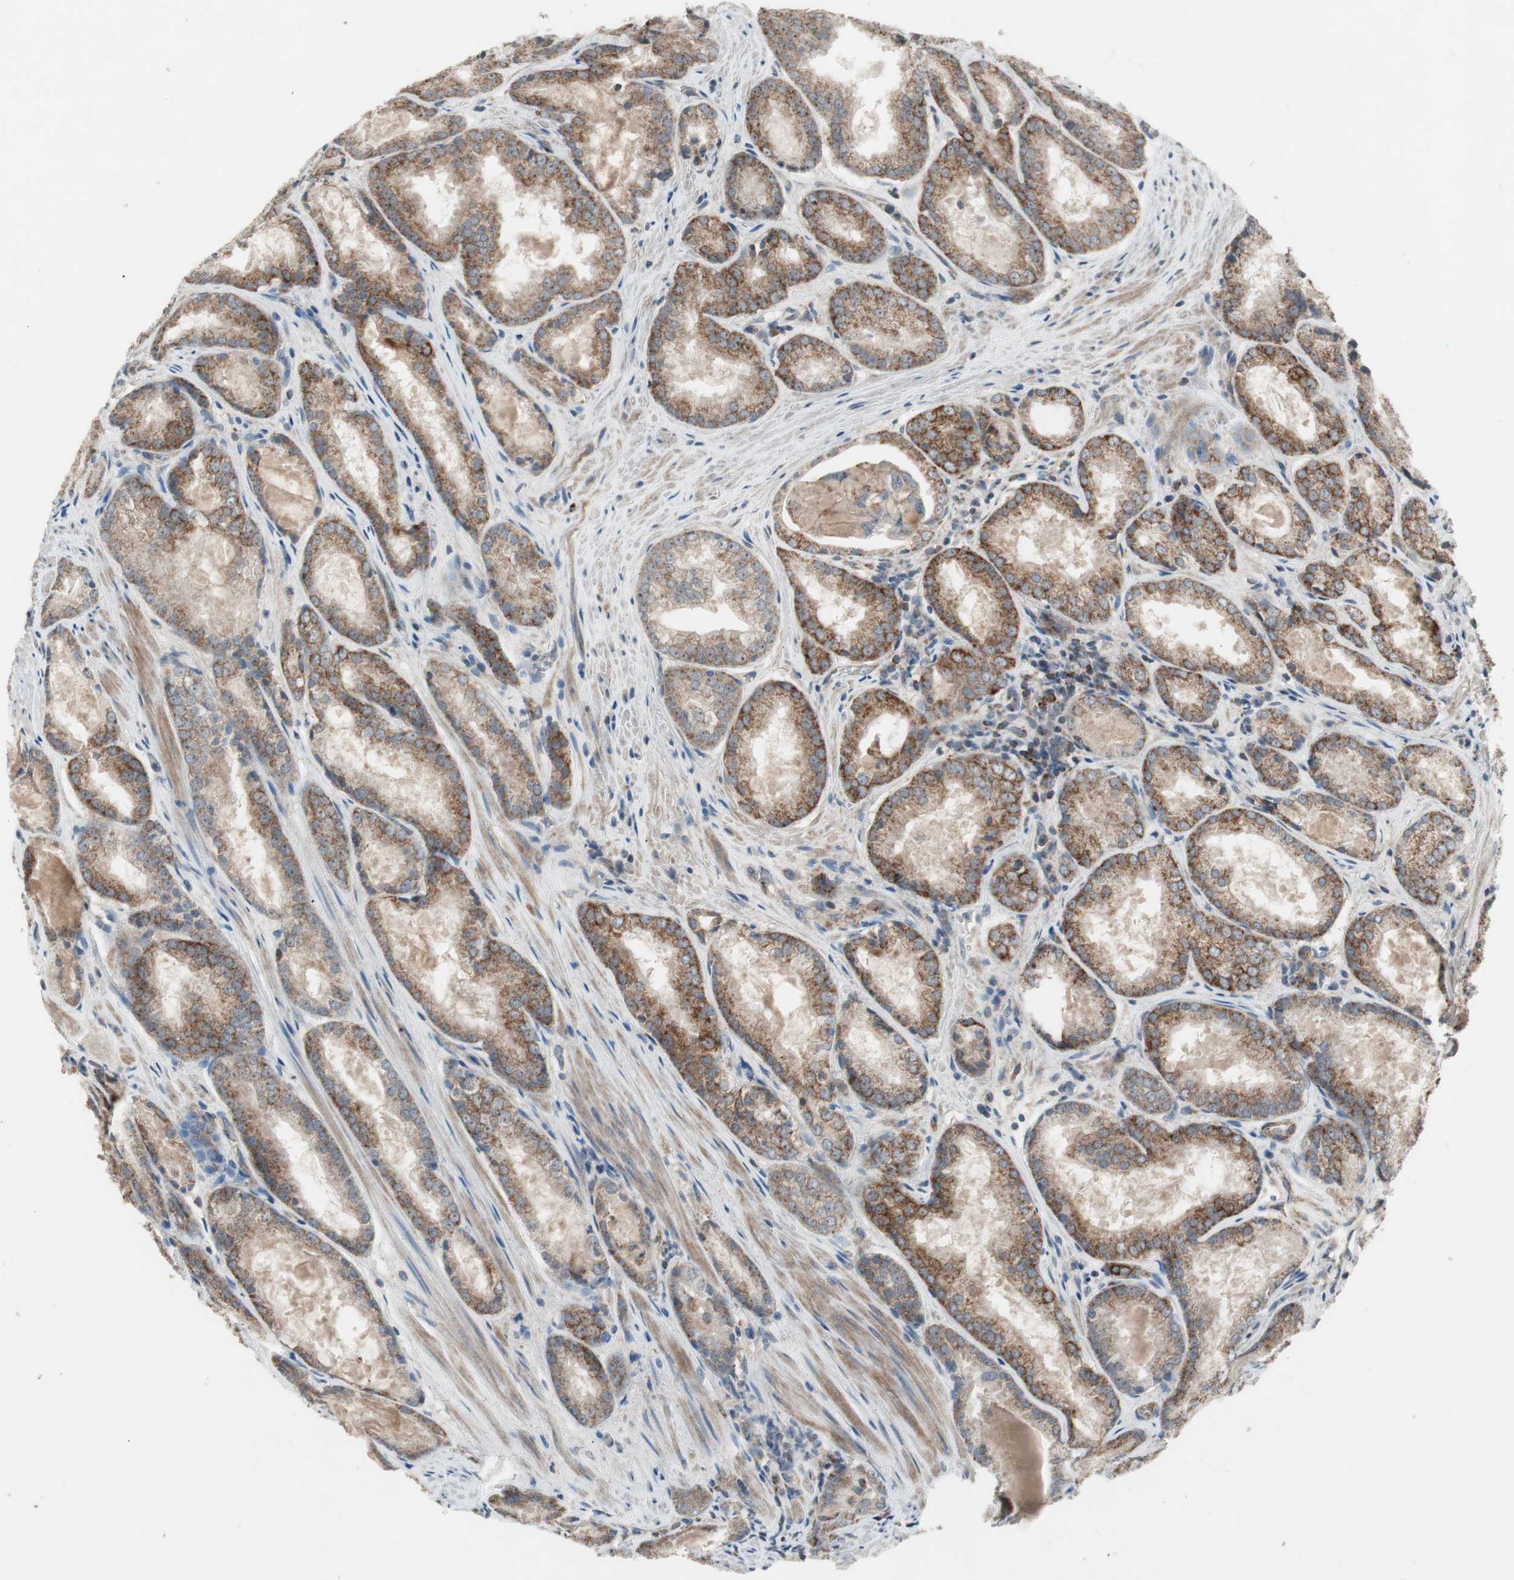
{"staining": {"intensity": "moderate", "quantity": ">75%", "location": "cytoplasmic/membranous"}, "tissue": "prostate cancer", "cell_type": "Tumor cells", "image_type": "cancer", "snomed": [{"axis": "morphology", "description": "Adenocarcinoma, Low grade"}, {"axis": "topography", "description": "Prostate"}], "caption": "A high-resolution micrograph shows IHC staining of prostate cancer (low-grade adenocarcinoma), which demonstrates moderate cytoplasmic/membranous staining in approximately >75% of tumor cells. The staining was performed using DAB (3,3'-diaminobenzidine), with brown indicating positive protein expression. Nuclei are stained blue with hematoxylin.", "gene": "CPT1A", "patient": {"sex": "male", "age": 64}}